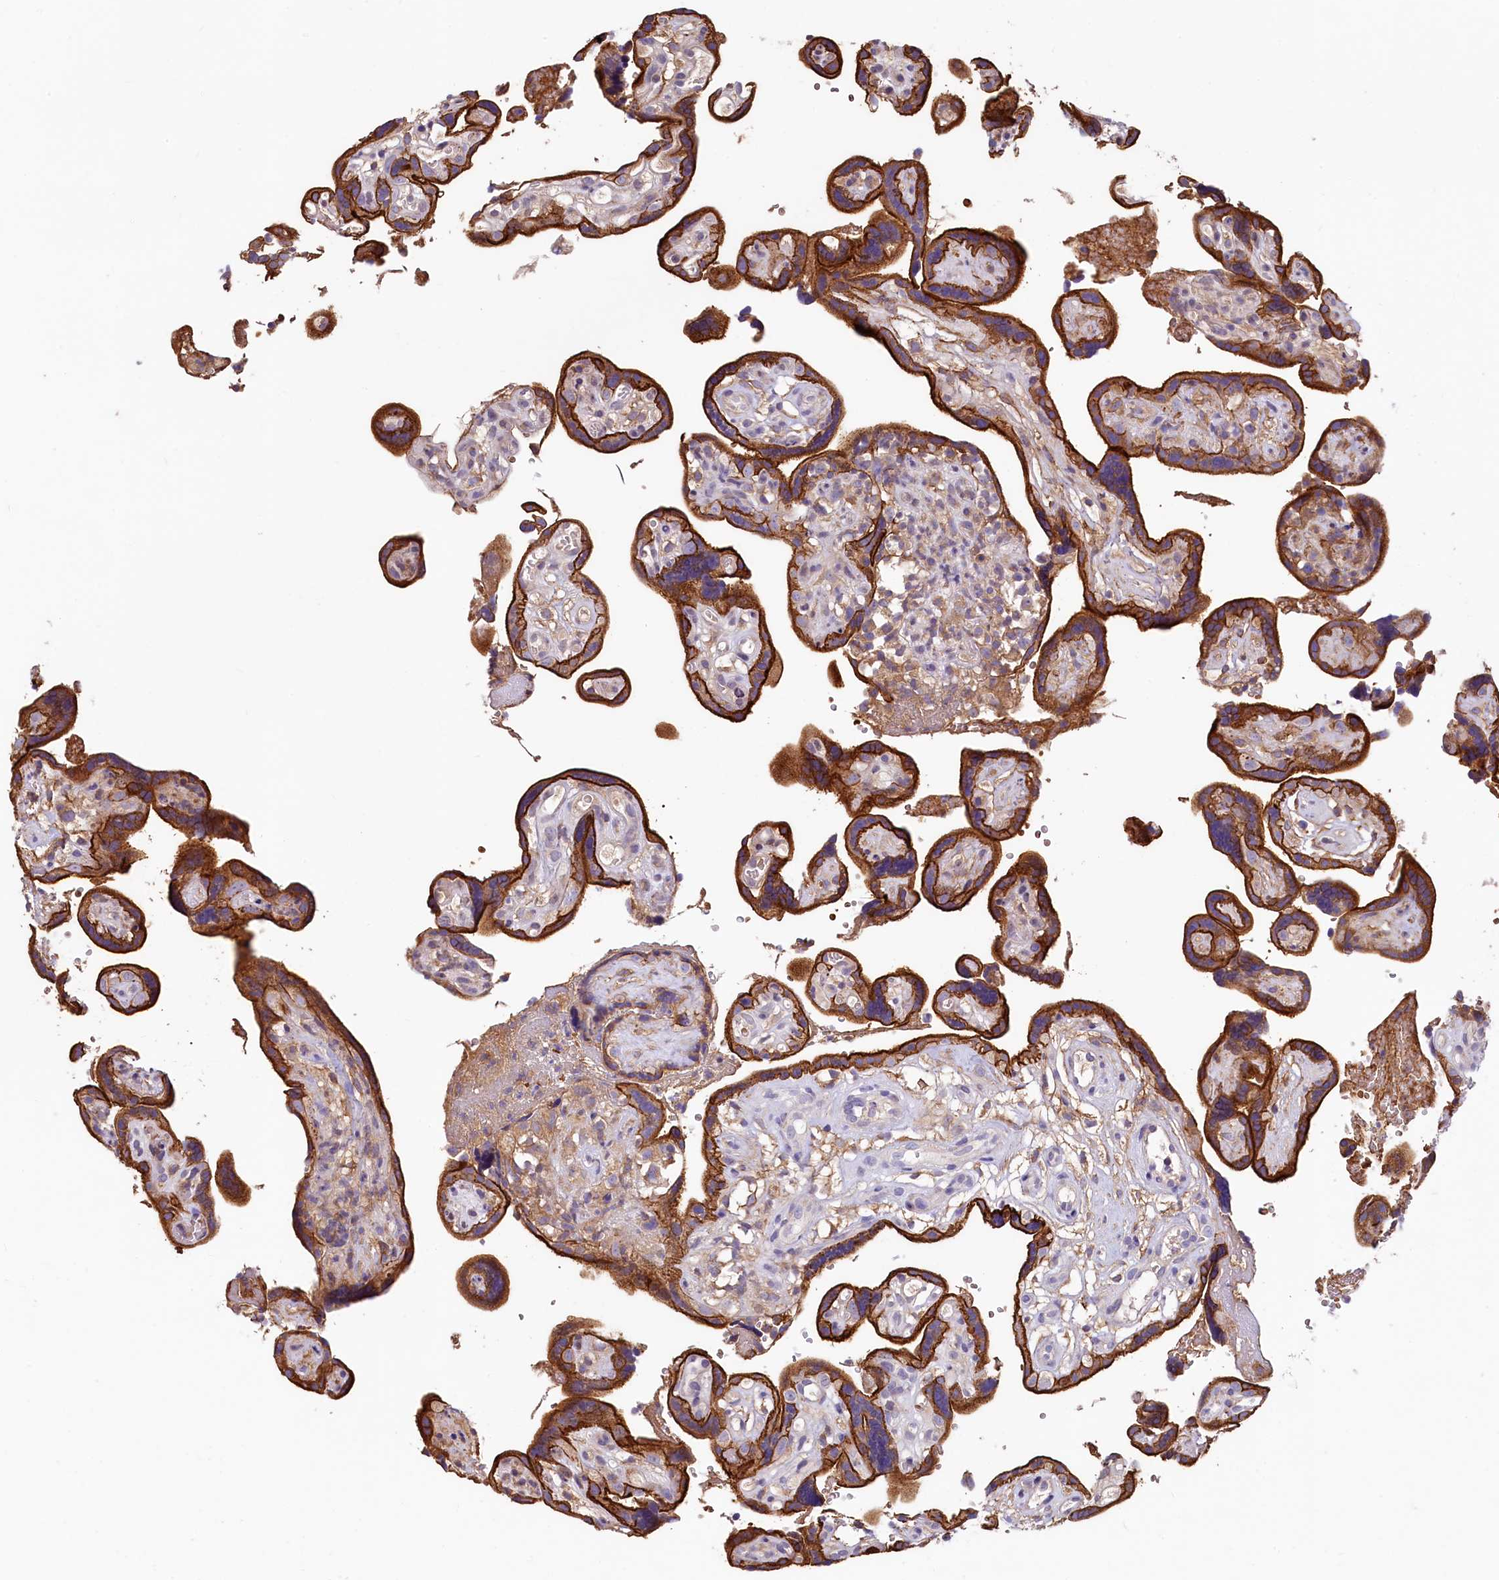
{"staining": {"intensity": "negative", "quantity": "none", "location": "none"}, "tissue": "placenta", "cell_type": "Decidual cells", "image_type": "normal", "snomed": [{"axis": "morphology", "description": "Normal tissue, NOS"}, {"axis": "topography", "description": "Placenta"}], "caption": "Immunohistochemistry (IHC) histopathology image of normal placenta: human placenta stained with DAB reveals no significant protein staining in decidual cells. The staining was performed using DAB (3,3'-diaminobenzidine) to visualize the protein expression in brown, while the nuclei were stained in blue with hematoxylin (Magnification: 20x).", "gene": "HPS6", "patient": {"sex": "female", "age": 30}}